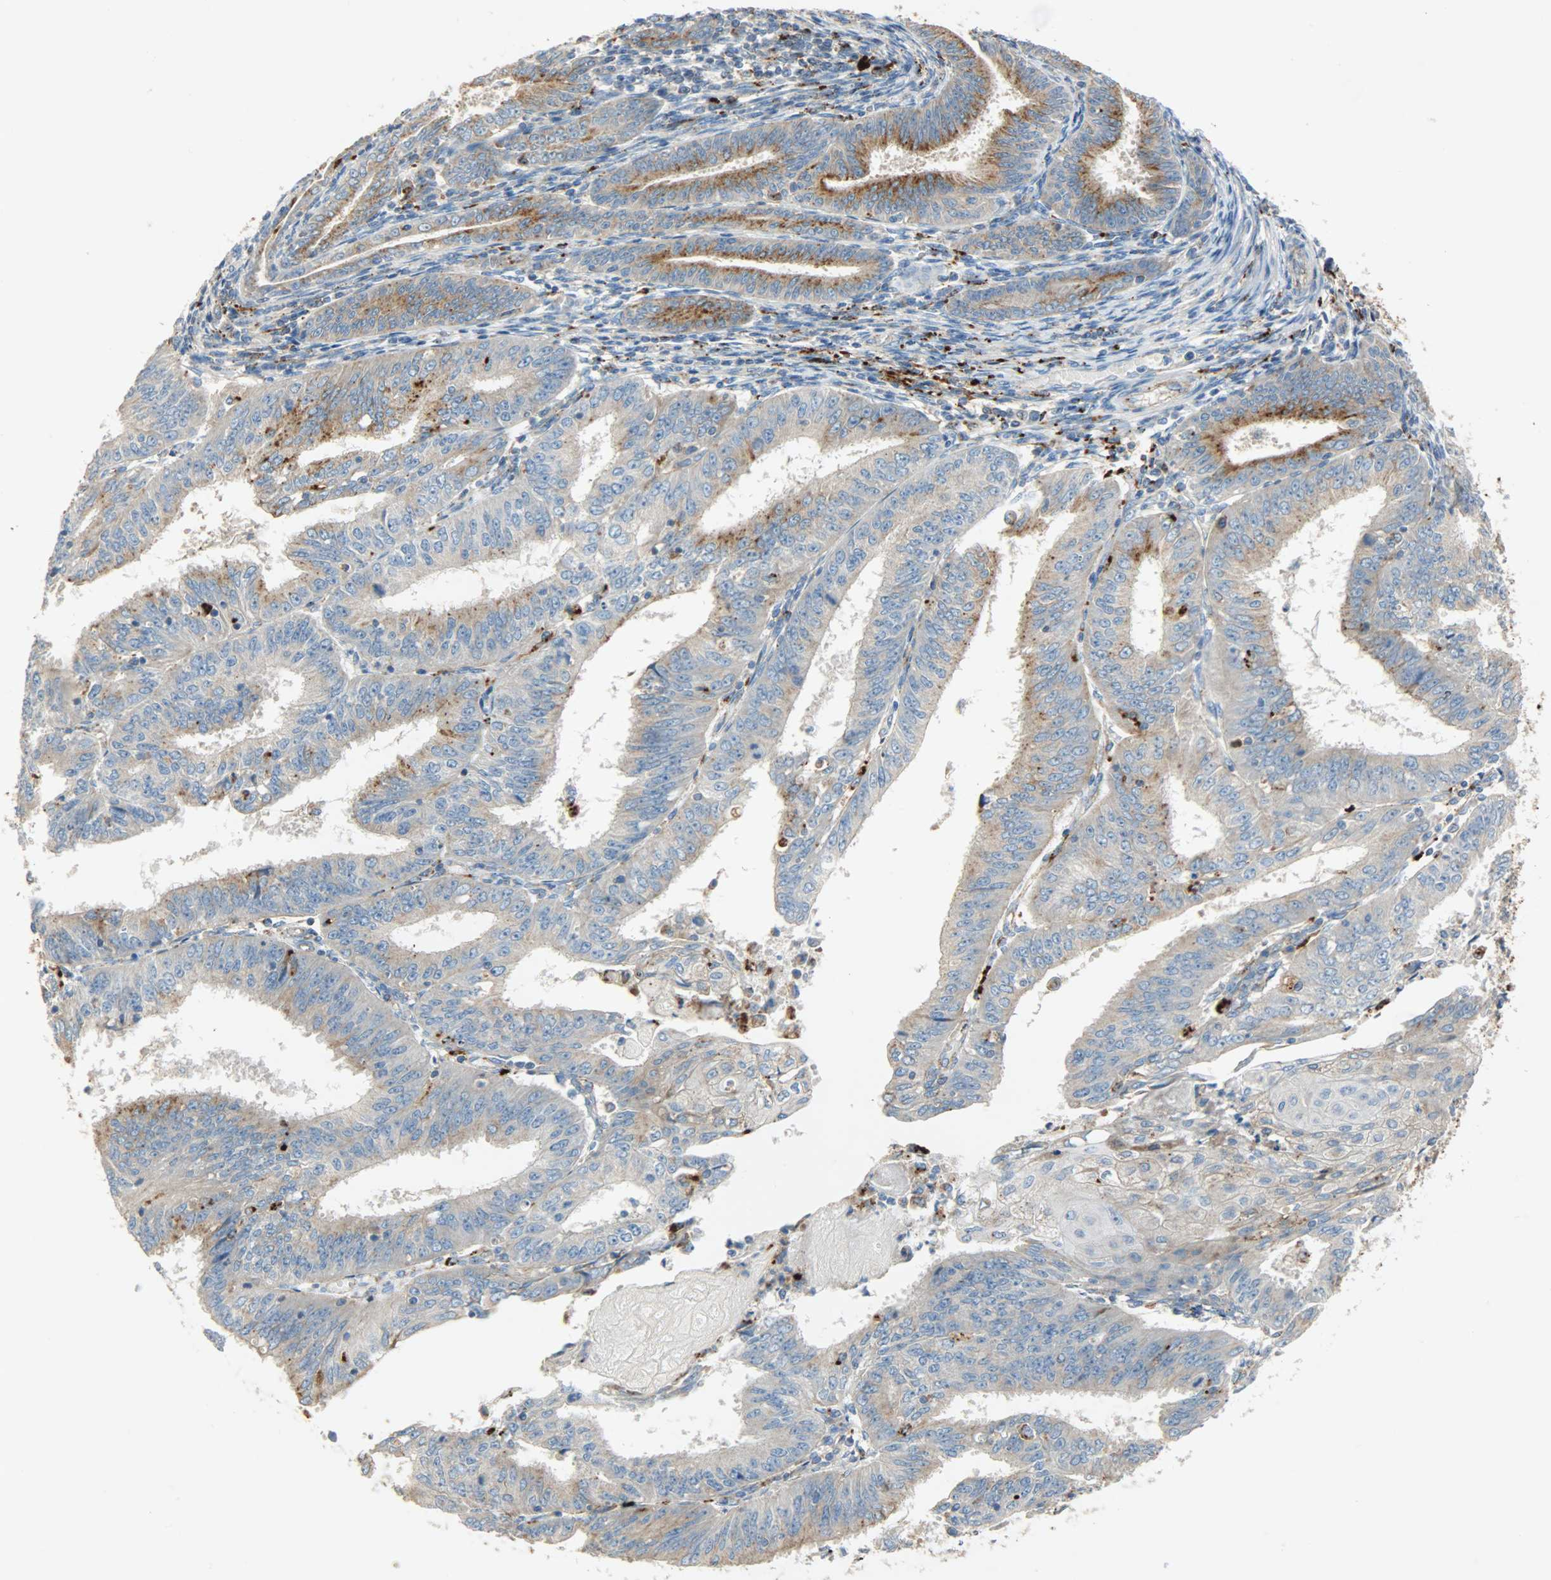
{"staining": {"intensity": "moderate", "quantity": ">75%", "location": "cytoplasmic/membranous"}, "tissue": "endometrial cancer", "cell_type": "Tumor cells", "image_type": "cancer", "snomed": [{"axis": "morphology", "description": "Adenocarcinoma, NOS"}, {"axis": "topography", "description": "Endometrium"}], "caption": "Protein expression analysis of human adenocarcinoma (endometrial) reveals moderate cytoplasmic/membranous positivity in approximately >75% of tumor cells.", "gene": "ASAH1", "patient": {"sex": "female", "age": 42}}